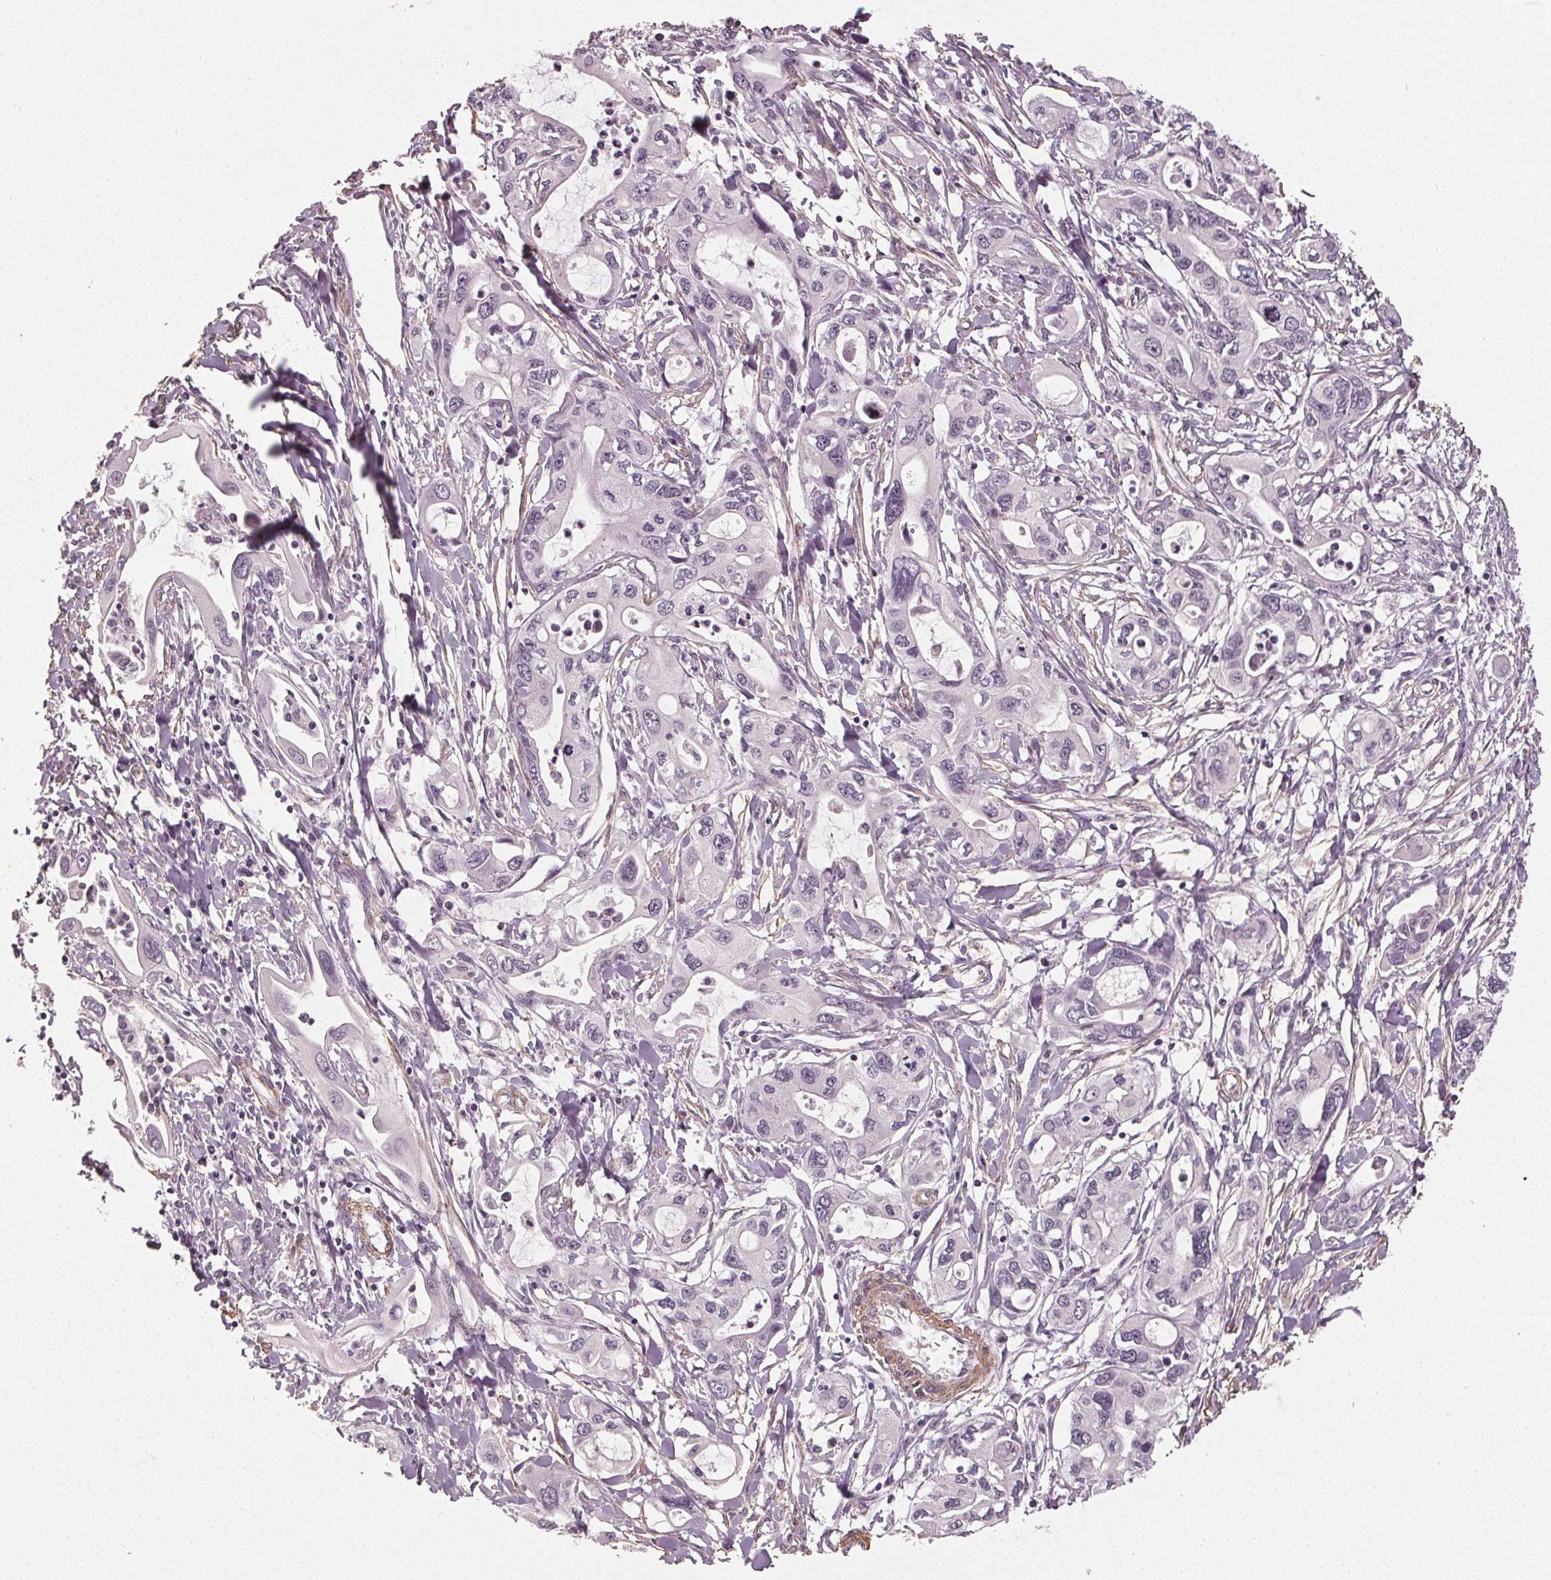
{"staining": {"intensity": "negative", "quantity": "none", "location": "none"}, "tissue": "pancreatic cancer", "cell_type": "Tumor cells", "image_type": "cancer", "snomed": [{"axis": "morphology", "description": "Adenocarcinoma, NOS"}, {"axis": "topography", "description": "Pancreas"}], "caption": "Adenocarcinoma (pancreatic) was stained to show a protein in brown. There is no significant expression in tumor cells.", "gene": "PKP1", "patient": {"sex": "male", "age": 60}}